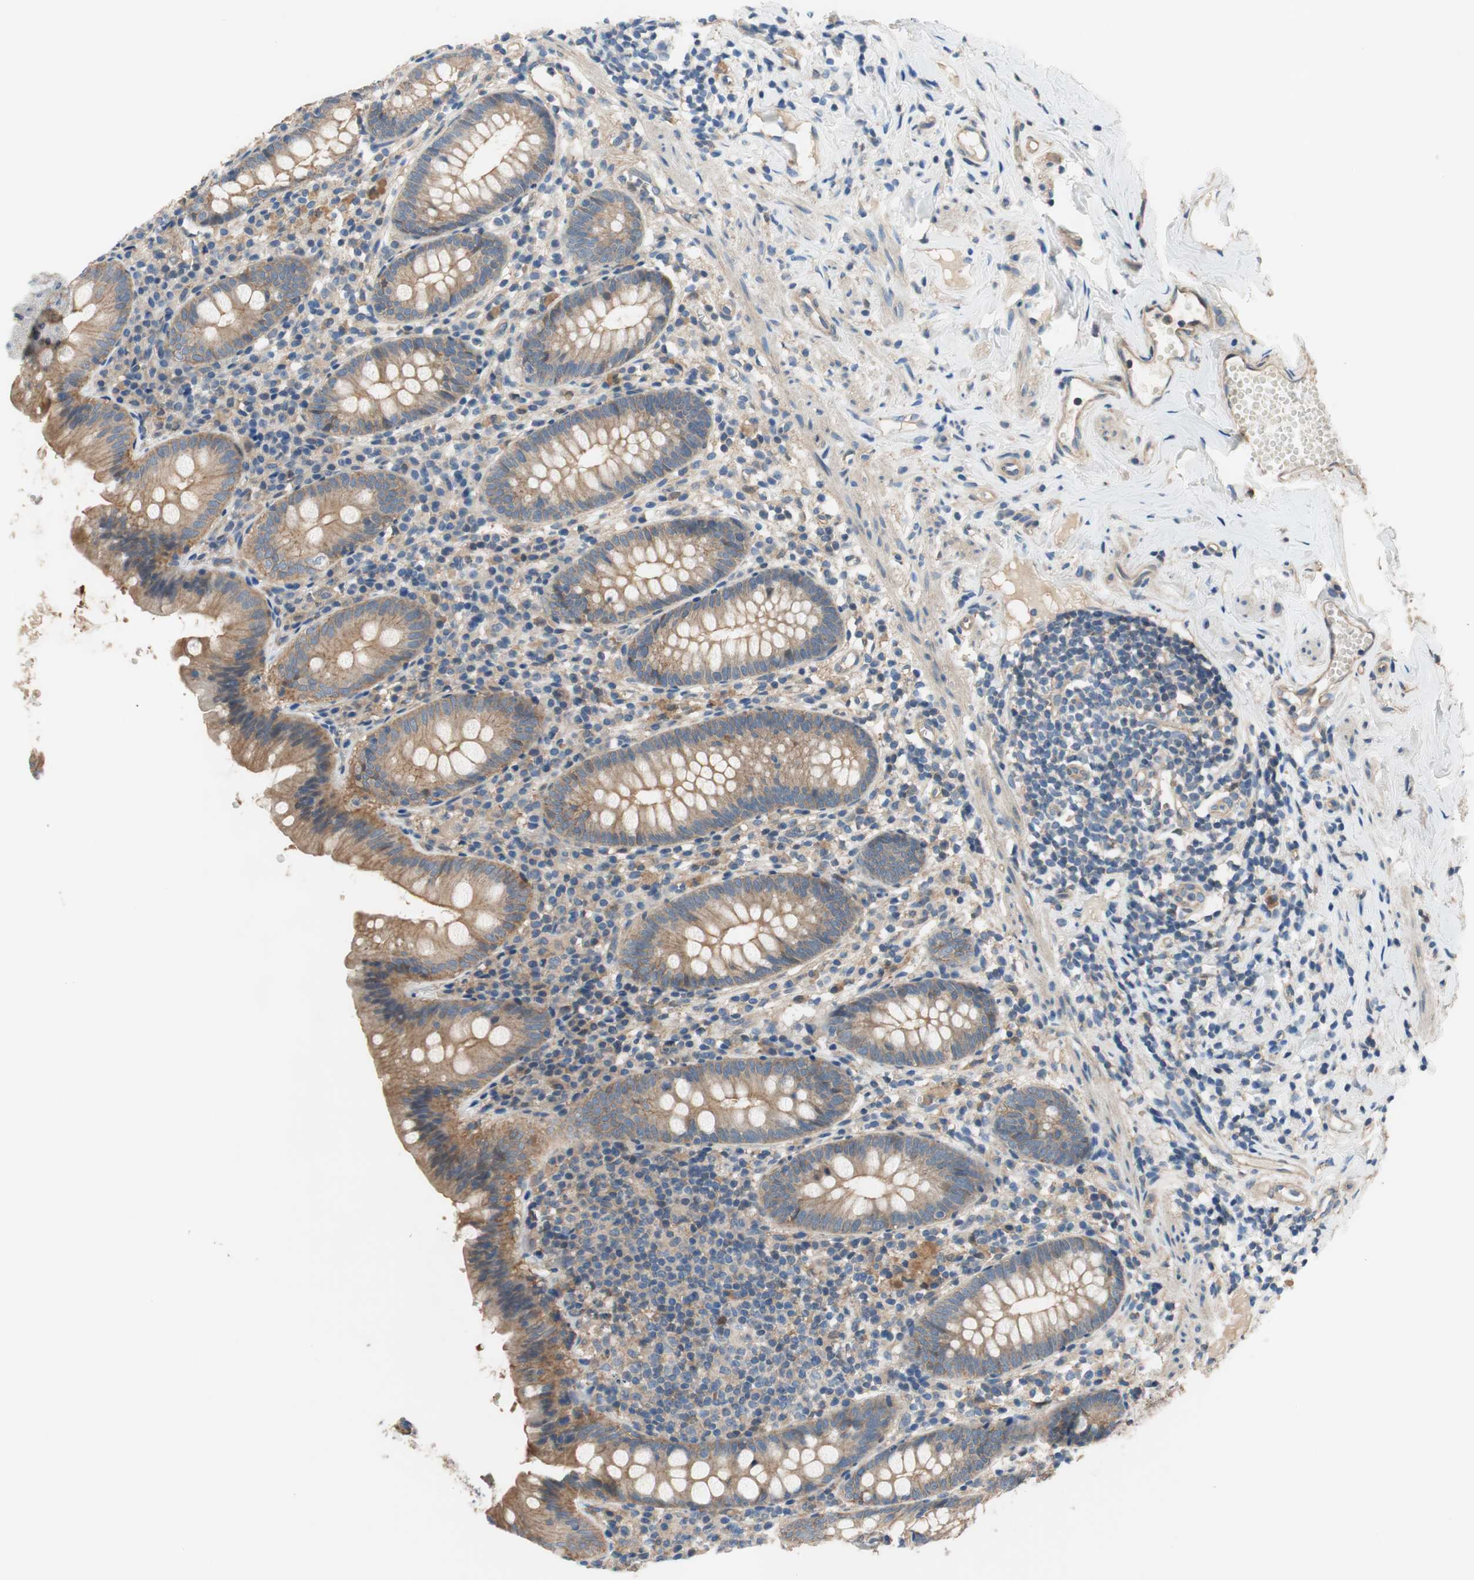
{"staining": {"intensity": "moderate", "quantity": ">75%", "location": "cytoplasmic/membranous"}, "tissue": "appendix", "cell_type": "Glandular cells", "image_type": "normal", "snomed": [{"axis": "morphology", "description": "Normal tissue, NOS"}, {"axis": "topography", "description": "Appendix"}], "caption": "Immunohistochemistry (IHC) photomicrograph of benign appendix stained for a protein (brown), which shows medium levels of moderate cytoplasmic/membranous positivity in approximately >75% of glandular cells.", "gene": "CALML3", "patient": {"sex": "male", "age": 52}}